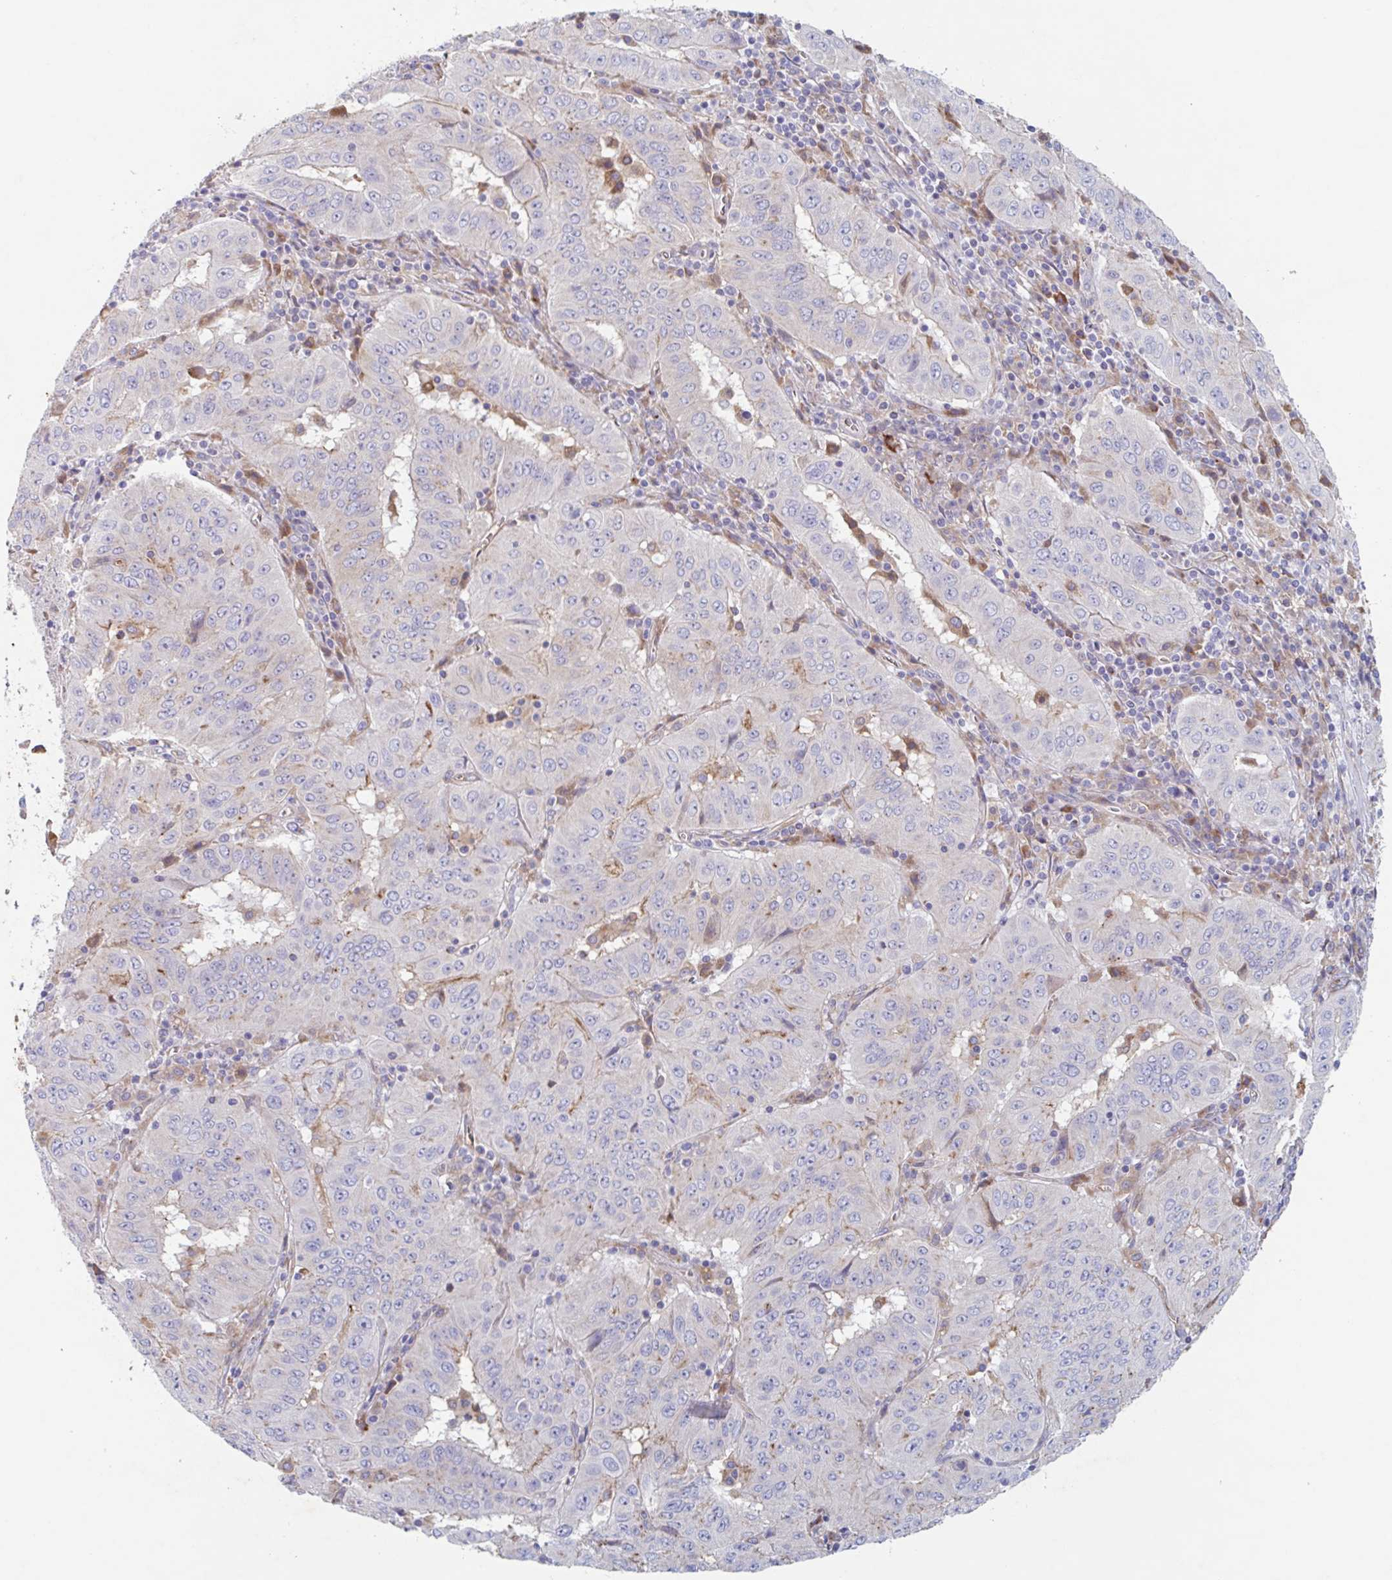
{"staining": {"intensity": "negative", "quantity": "none", "location": "none"}, "tissue": "pancreatic cancer", "cell_type": "Tumor cells", "image_type": "cancer", "snomed": [{"axis": "morphology", "description": "Adenocarcinoma, NOS"}, {"axis": "topography", "description": "Pancreas"}], "caption": "Immunohistochemistry of adenocarcinoma (pancreatic) exhibits no expression in tumor cells.", "gene": "MANBA", "patient": {"sex": "male", "age": 63}}